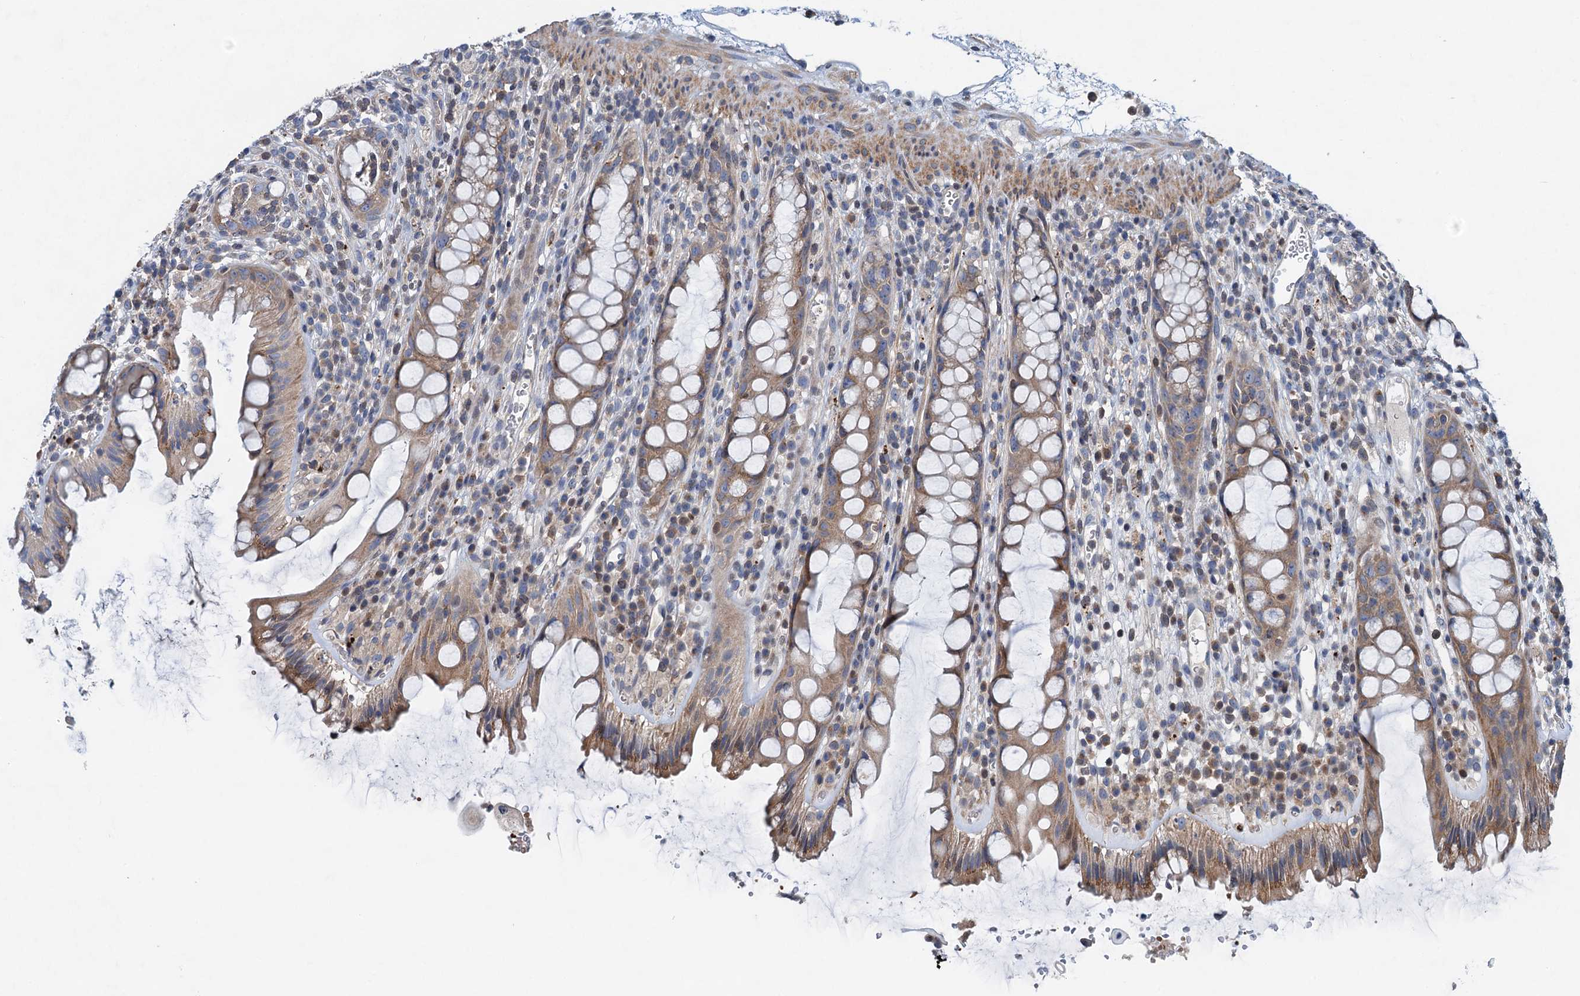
{"staining": {"intensity": "moderate", "quantity": "25%-75%", "location": "cytoplasmic/membranous"}, "tissue": "rectum", "cell_type": "Glandular cells", "image_type": "normal", "snomed": [{"axis": "morphology", "description": "Normal tissue, NOS"}, {"axis": "topography", "description": "Rectum"}], "caption": "An immunohistochemistry histopathology image of unremarkable tissue is shown. Protein staining in brown shows moderate cytoplasmic/membranous positivity in rectum within glandular cells.", "gene": "NBEA", "patient": {"sex": "female", "age": 57}}